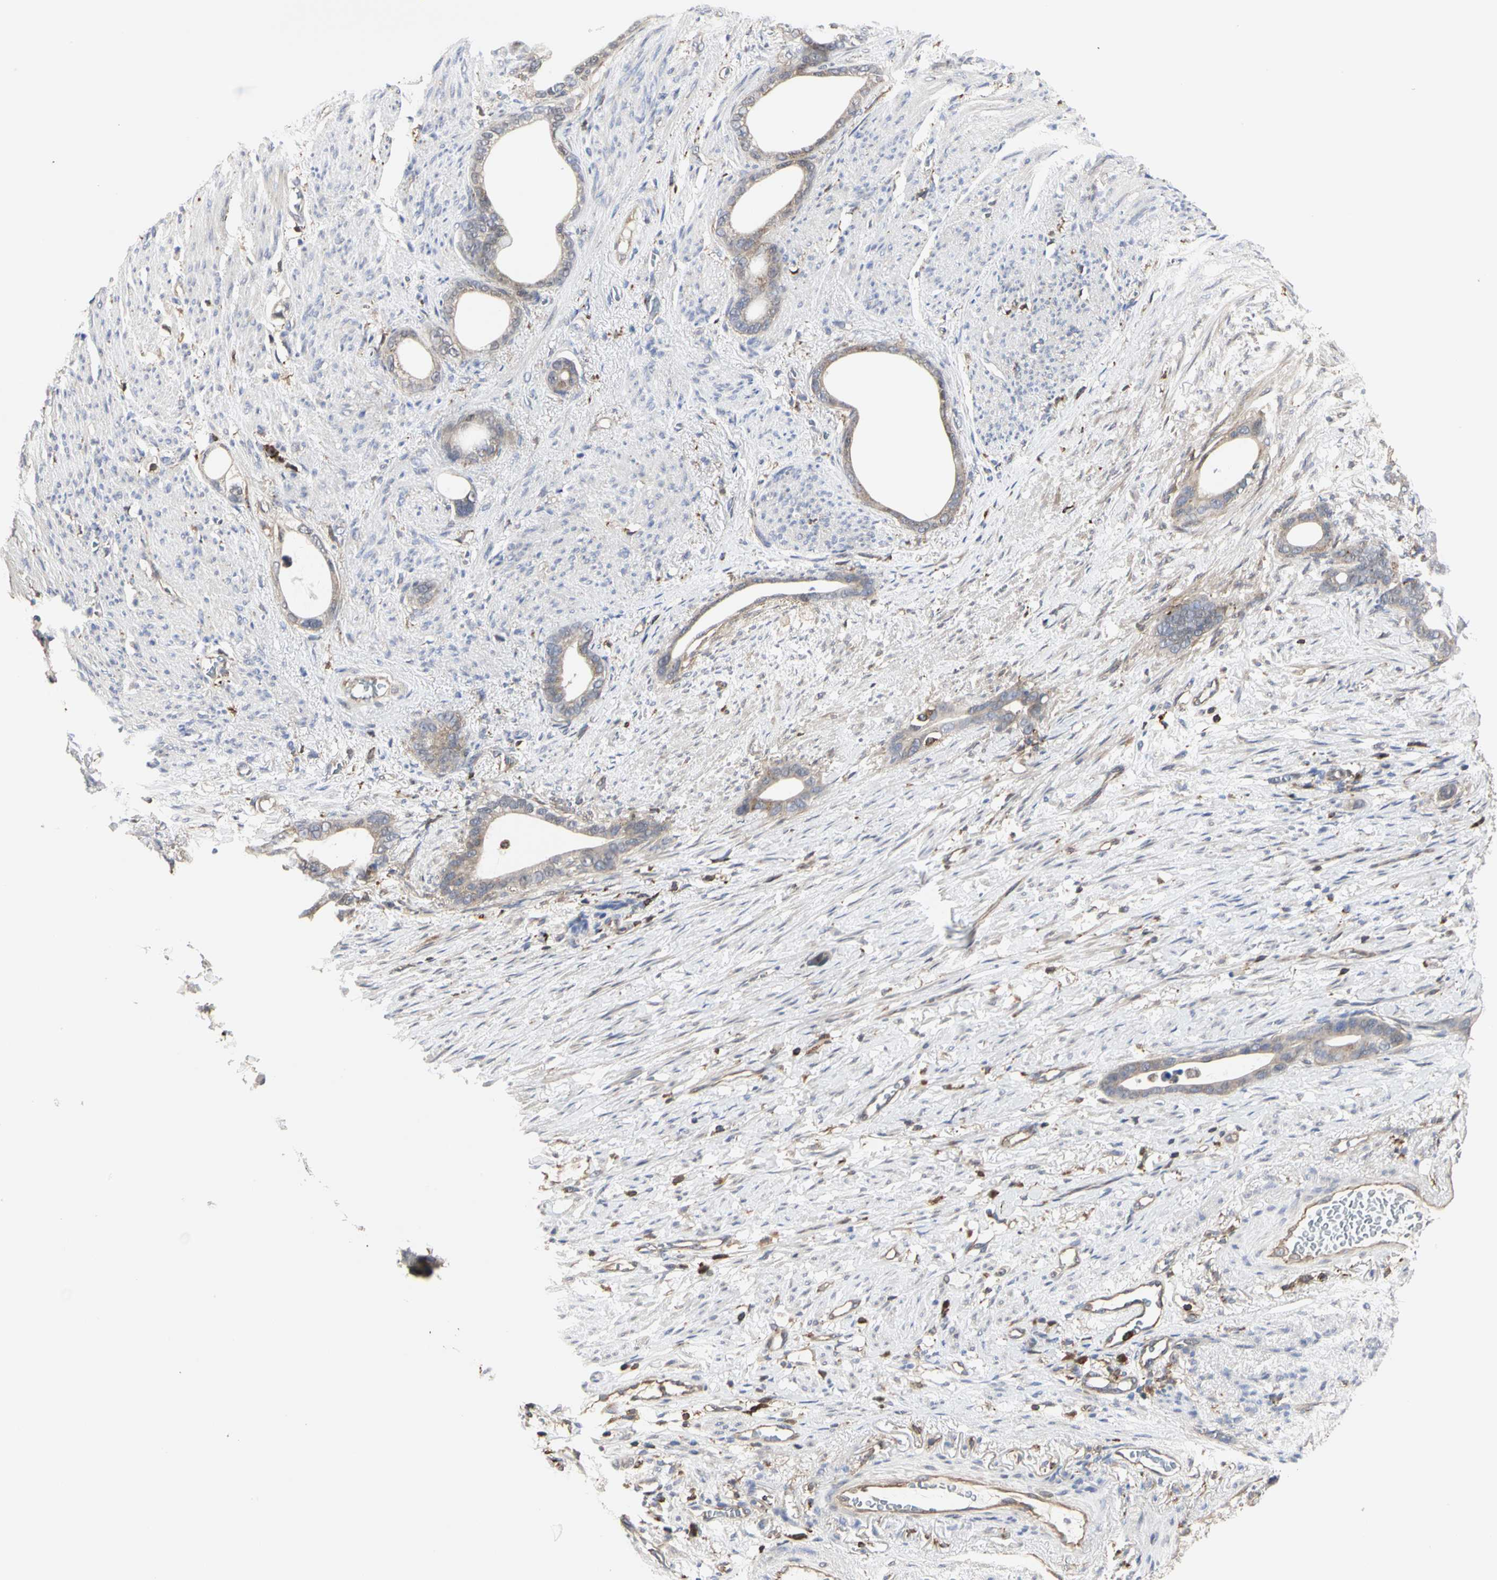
{"staining": {"intensity": "weak", "quantity": "25%-75%", "location": "cytoplasmic/membranous"}, "tissue": "stomach cancer", "cell_type": "Tumor cells", "image_type": "cancer", "snomed": [{"axis": "morphology", "description": "Adenocarcinoma, NOS"}, {"axis": "topography", "description": "Stomach"}], "caption": "The histopathology image exhibits staining of stomach adenocarcinoma, revealing weak cytoplasmic/membranous protein expression (brown color) within tumor cells. Ihc stains the protein in brown and the nuclei are stained blue.", "gene": "NAPG", "patient": {"sex": "female", "age": 75}}